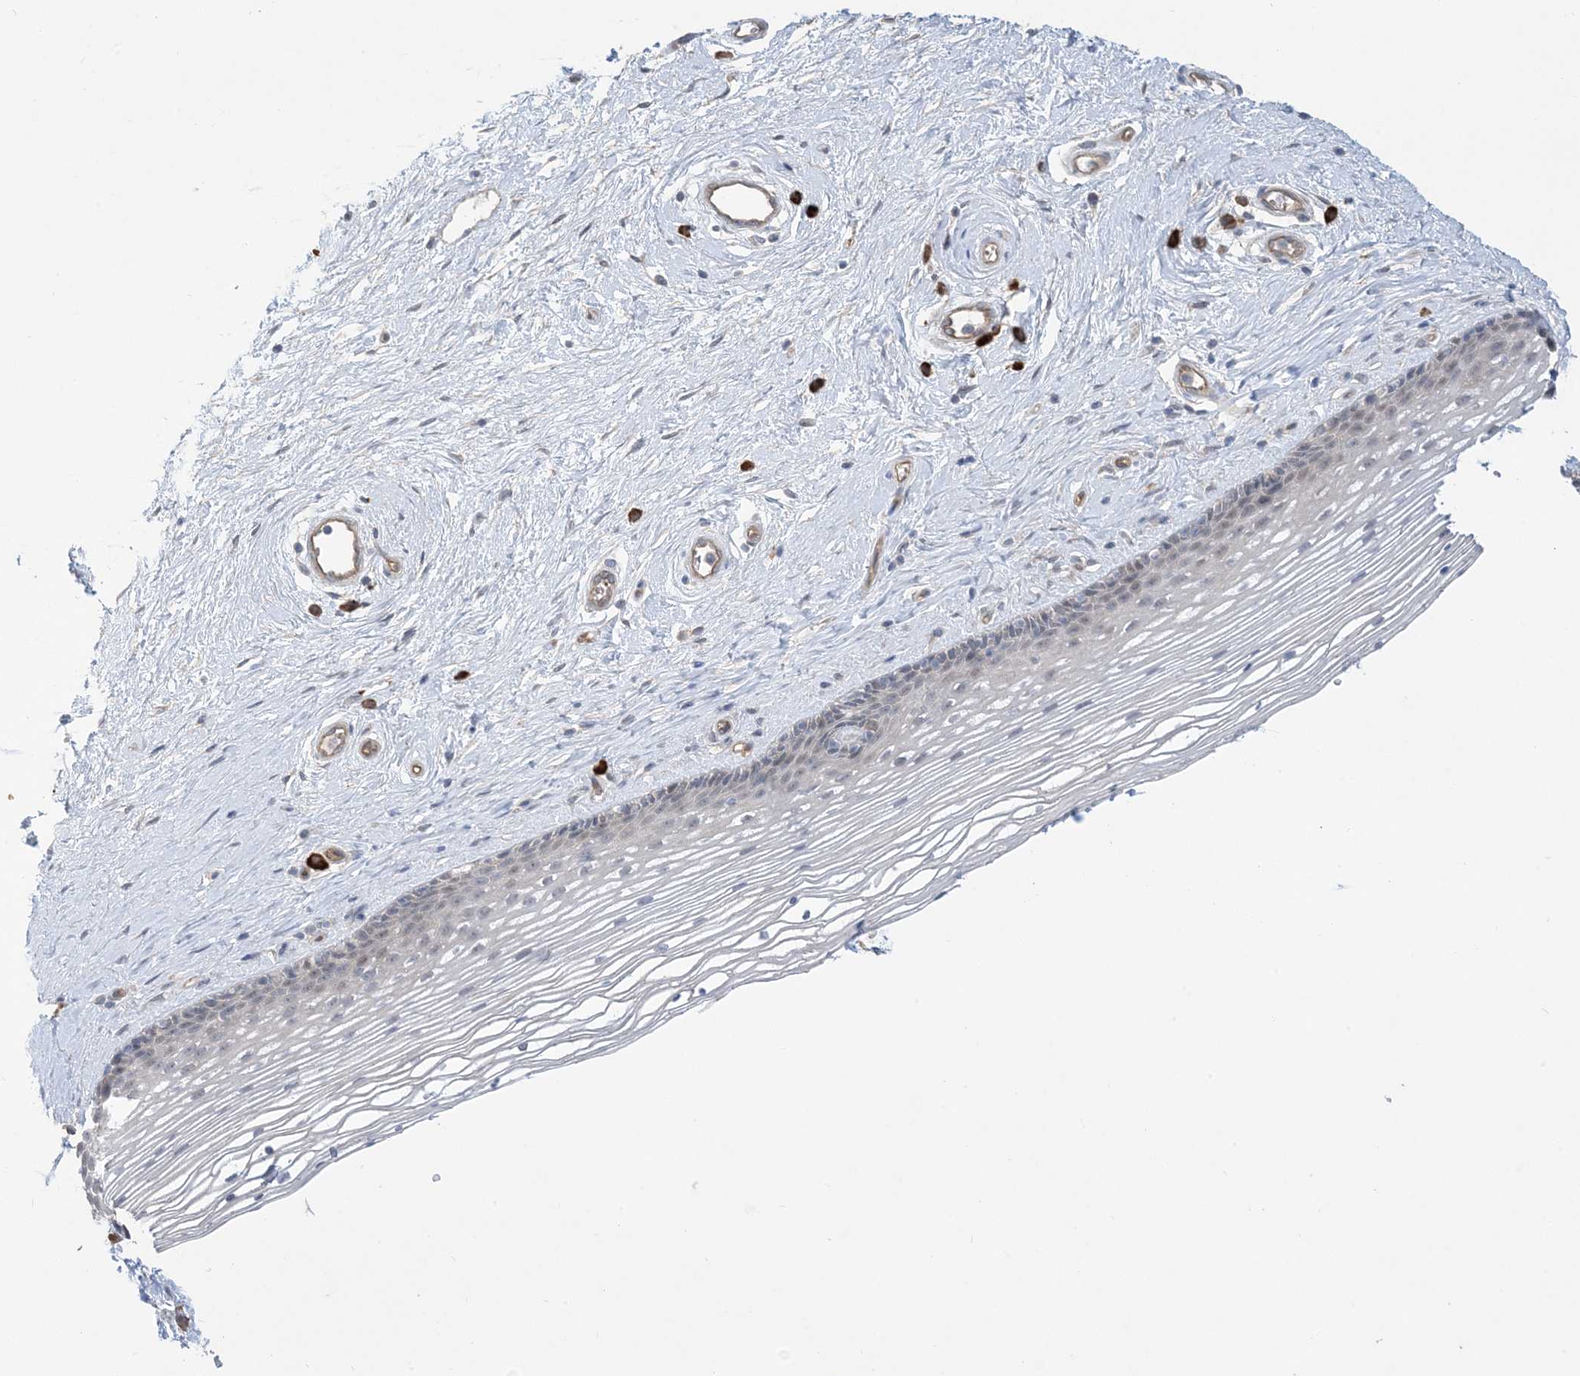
{"staining": {"intensity": "negative", "quantity": "none", "location": "none"}, "tissue": "vagina", "cell_type": "Squamous epithelial cells", "image_type": "normal", "snomed": [{"axis": "morphology", "description": "Normal tissue, NOS"}, {"axis": "topography", "description": "Vagina"}], "caption": "An image of vagina stained for a protein demonstrates no brown staining in squamous epithelial cells. (Stains: DAB immunohistochemistry with hematoxylin counter stain, Microscopy: brightfield microscopy at high magnification).", "gene": "AOC1", "patient": {"sex": "female", "age": 46}}